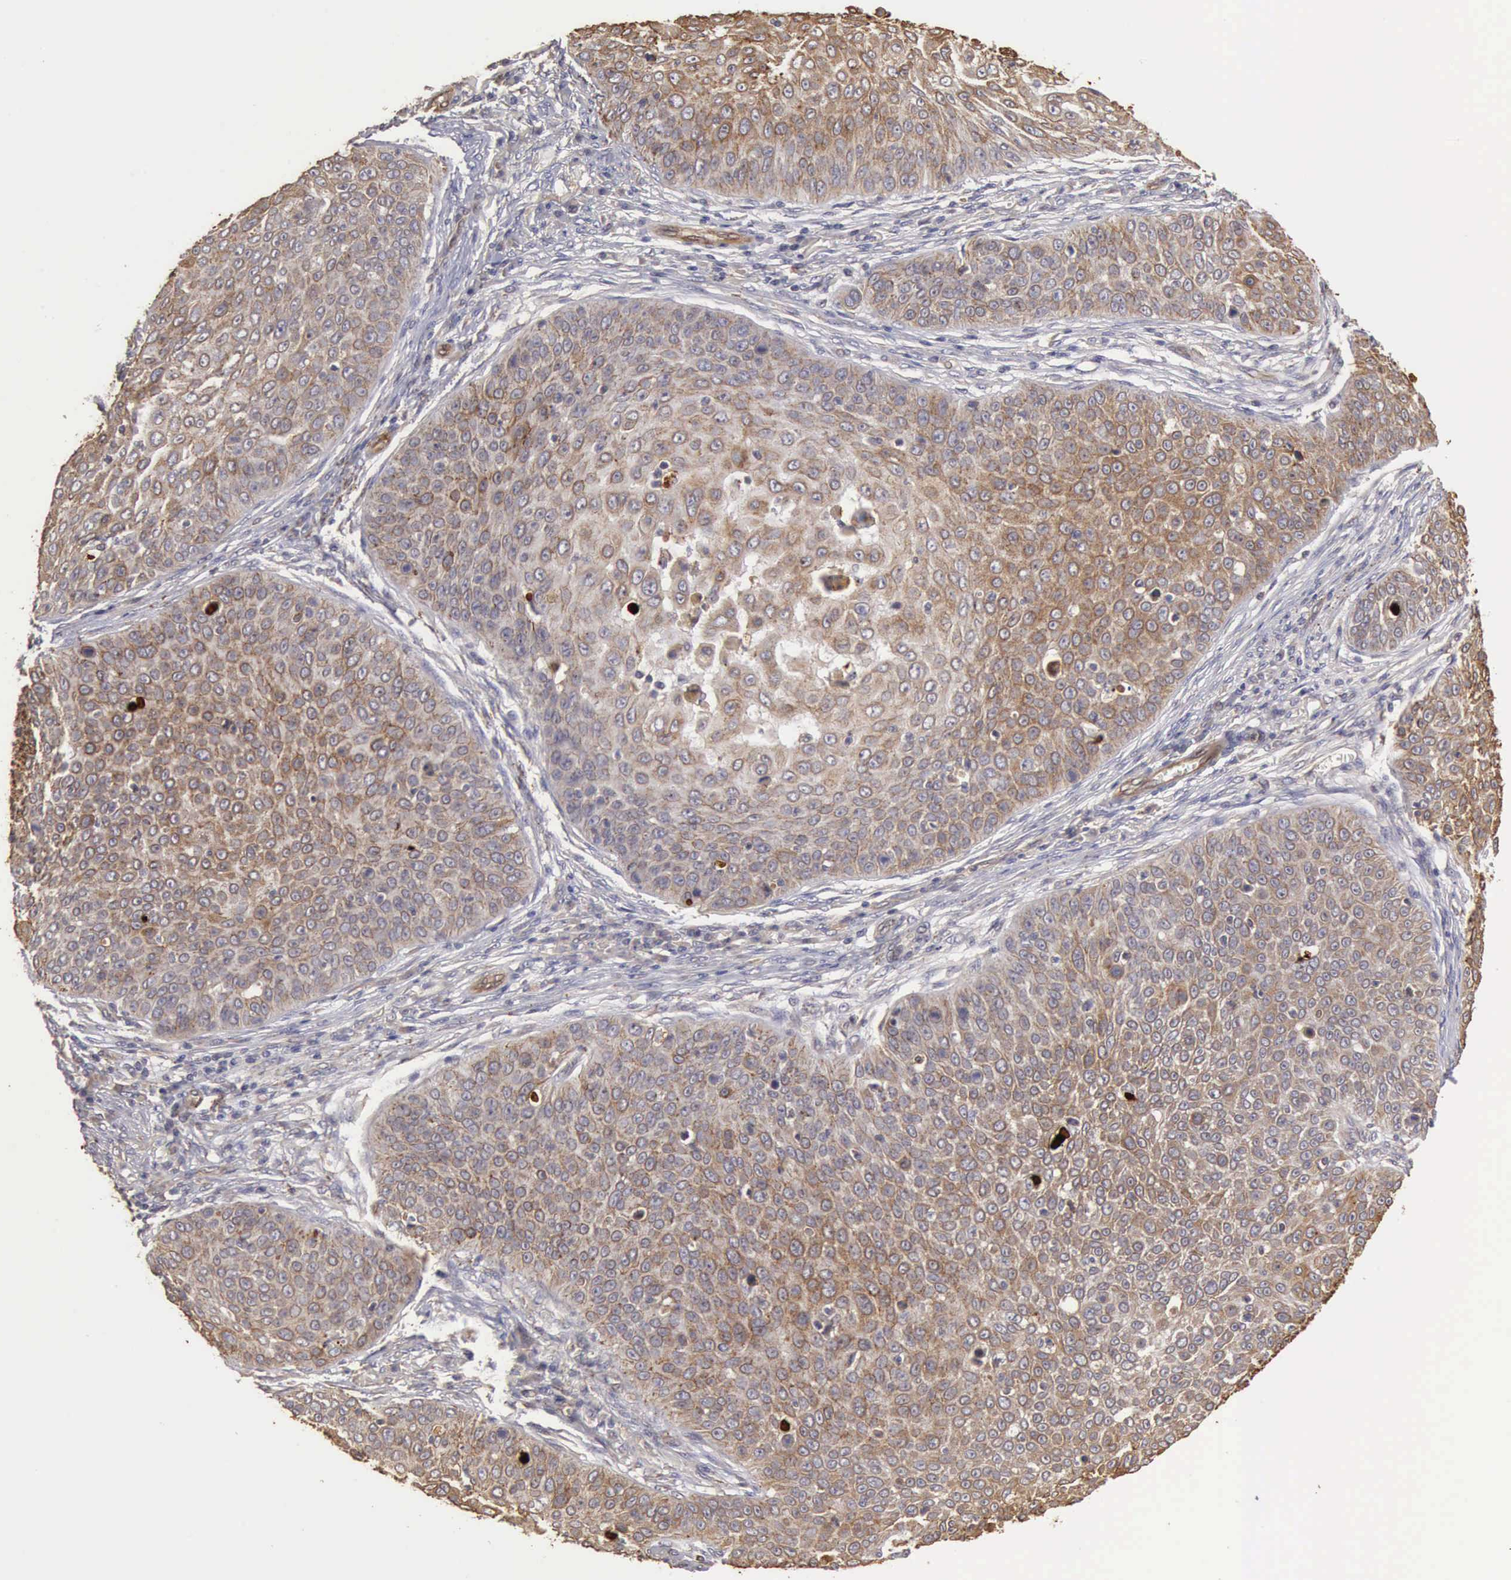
{"staining": {"intensity": "moderate", "quantity": "25%-75%", "location": "cytoplasmic/membranous"}, "tissue": "skin cancer", "cell_type": "Tumor cells", "image_type": "cancer", "snomed": [{"axis": "morphology", "description": "Squamous cell carcinoma, NOS"}, {"axis": "topography", "description": "Skin"}], "caption": "Protein expression analysis of human skin squamous cell carcinoma reveals moderate cytoplasmic/membranous positivity in approximately 25%-75% of tumor cells.", "gene": "BMX", "patient": {"sex": "male", "age": 82}}